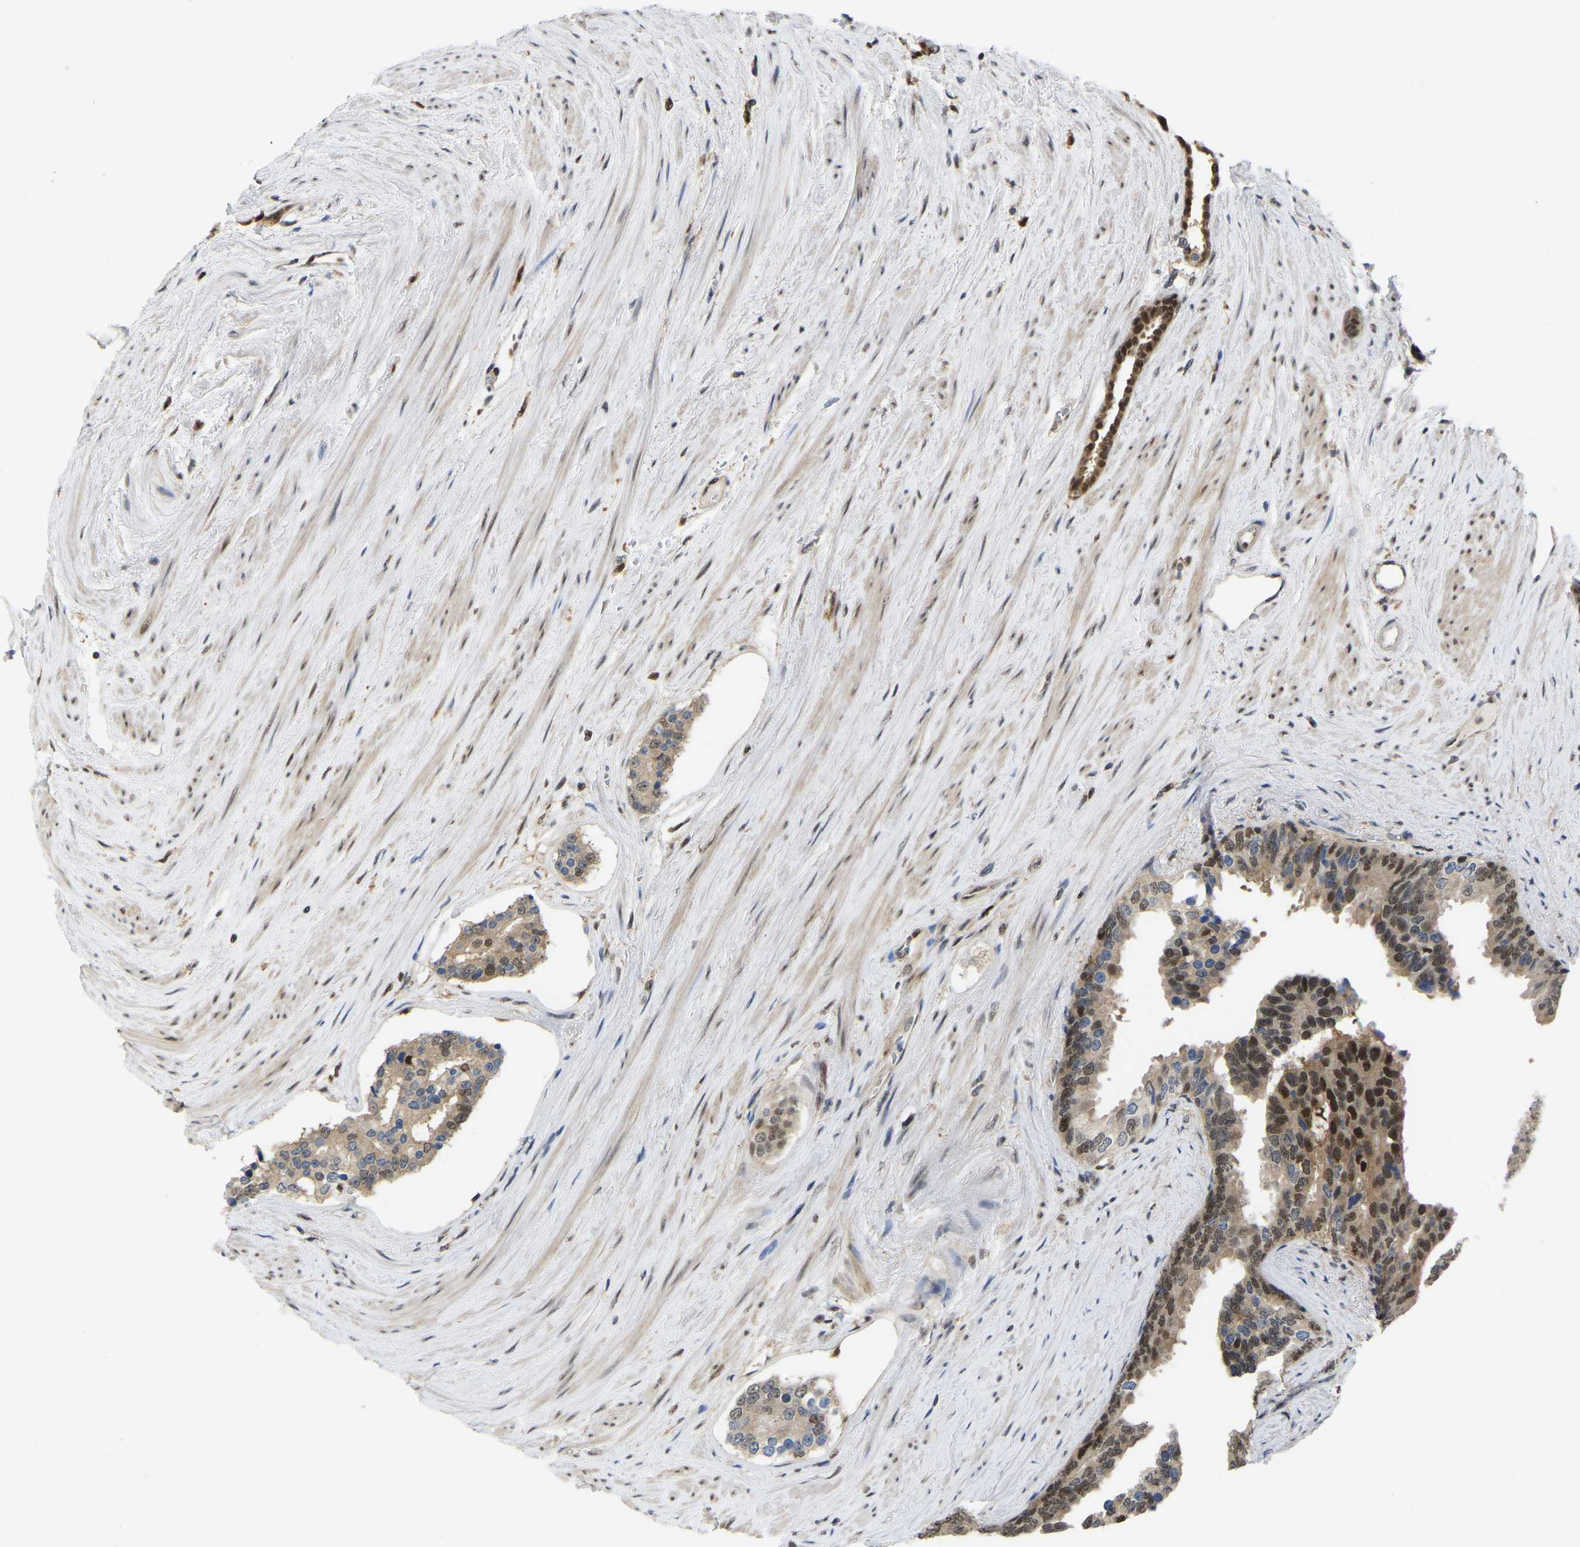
{"staining": {"intensity": "moderate", "quantity": ">75%", "location": "cytoplasmic/membranous,nuclear"}, "tissue": "prostate cancer", "cell_type": "Tumor cells", "image_type": "cancer", "snomed": [{"axis": "morphology", "description": "Adenocarcinoma, High grade"}, {"axis": "topography", "description": "Prostate"}], "caption": "An IHC histopathology image of tumor tissue is shown. Protein staining in brown highlights moderate cytoplasmic/membranous and nuclear positivity in adenocarcinoma (high-grade) (prostate) within tumor cells.", "gene": "KLRG2", "patient": {"sex": "male", "age": 71}}